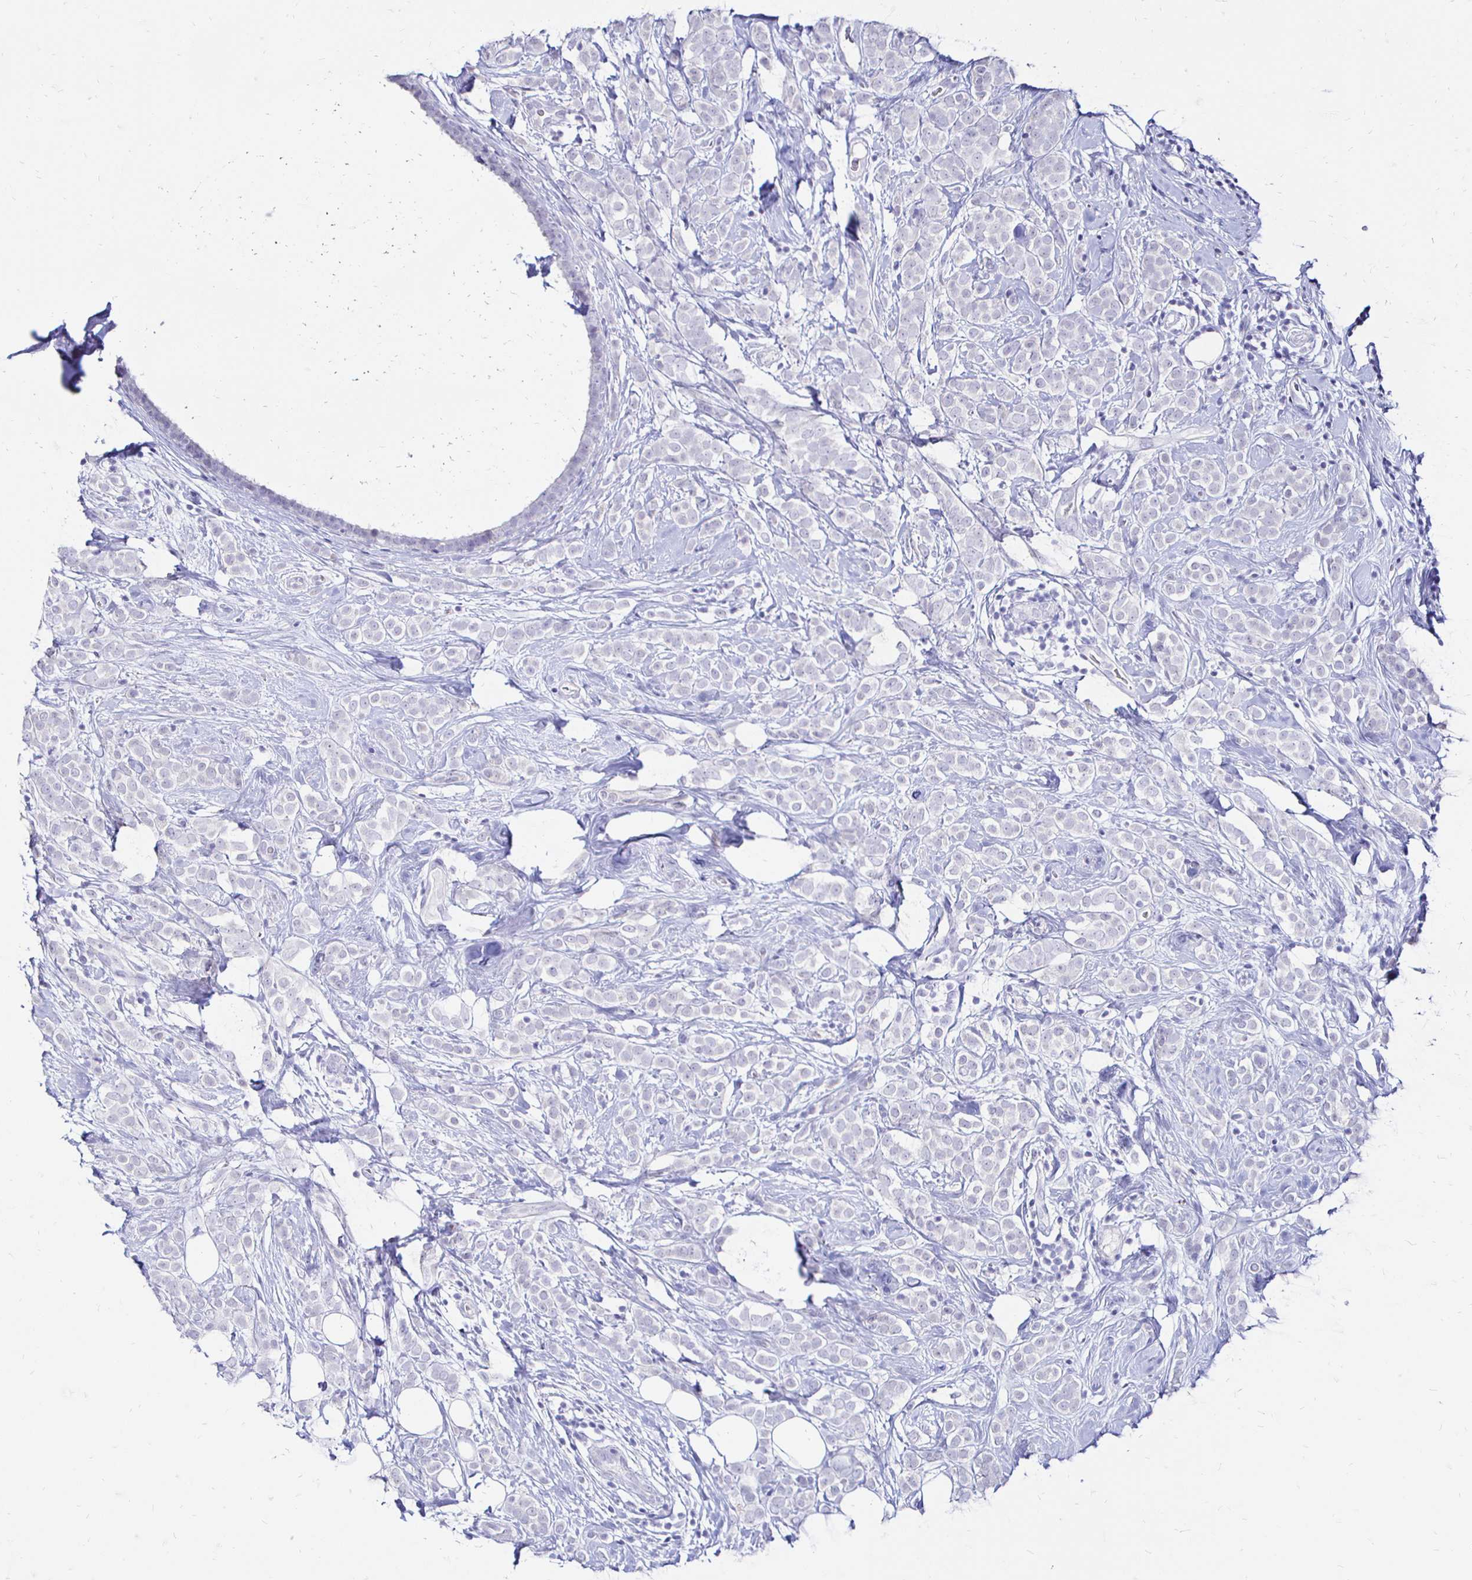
{"staining": {"intensity": "negative", "quantity": "none", "location": "none"}, "tissue": "breast cancer", "cell_type": "Tumor cells", "image_type": "cancer", "snomed": [{"axis": "morphology", "description": "Lobular carcinoma"}, {"axis": "topography", "description": "Breast"}], "caption": "Histopathology image shows no protein expression in tumor cells of breast cancer (lobular carcinoma) tissue. (DAB (3,3'-diaminobenzidine) immunohistochemistry with hematoxylin counter stain).", "gene": "IRGC", "patient": {"sex": "female", "age": 49}}